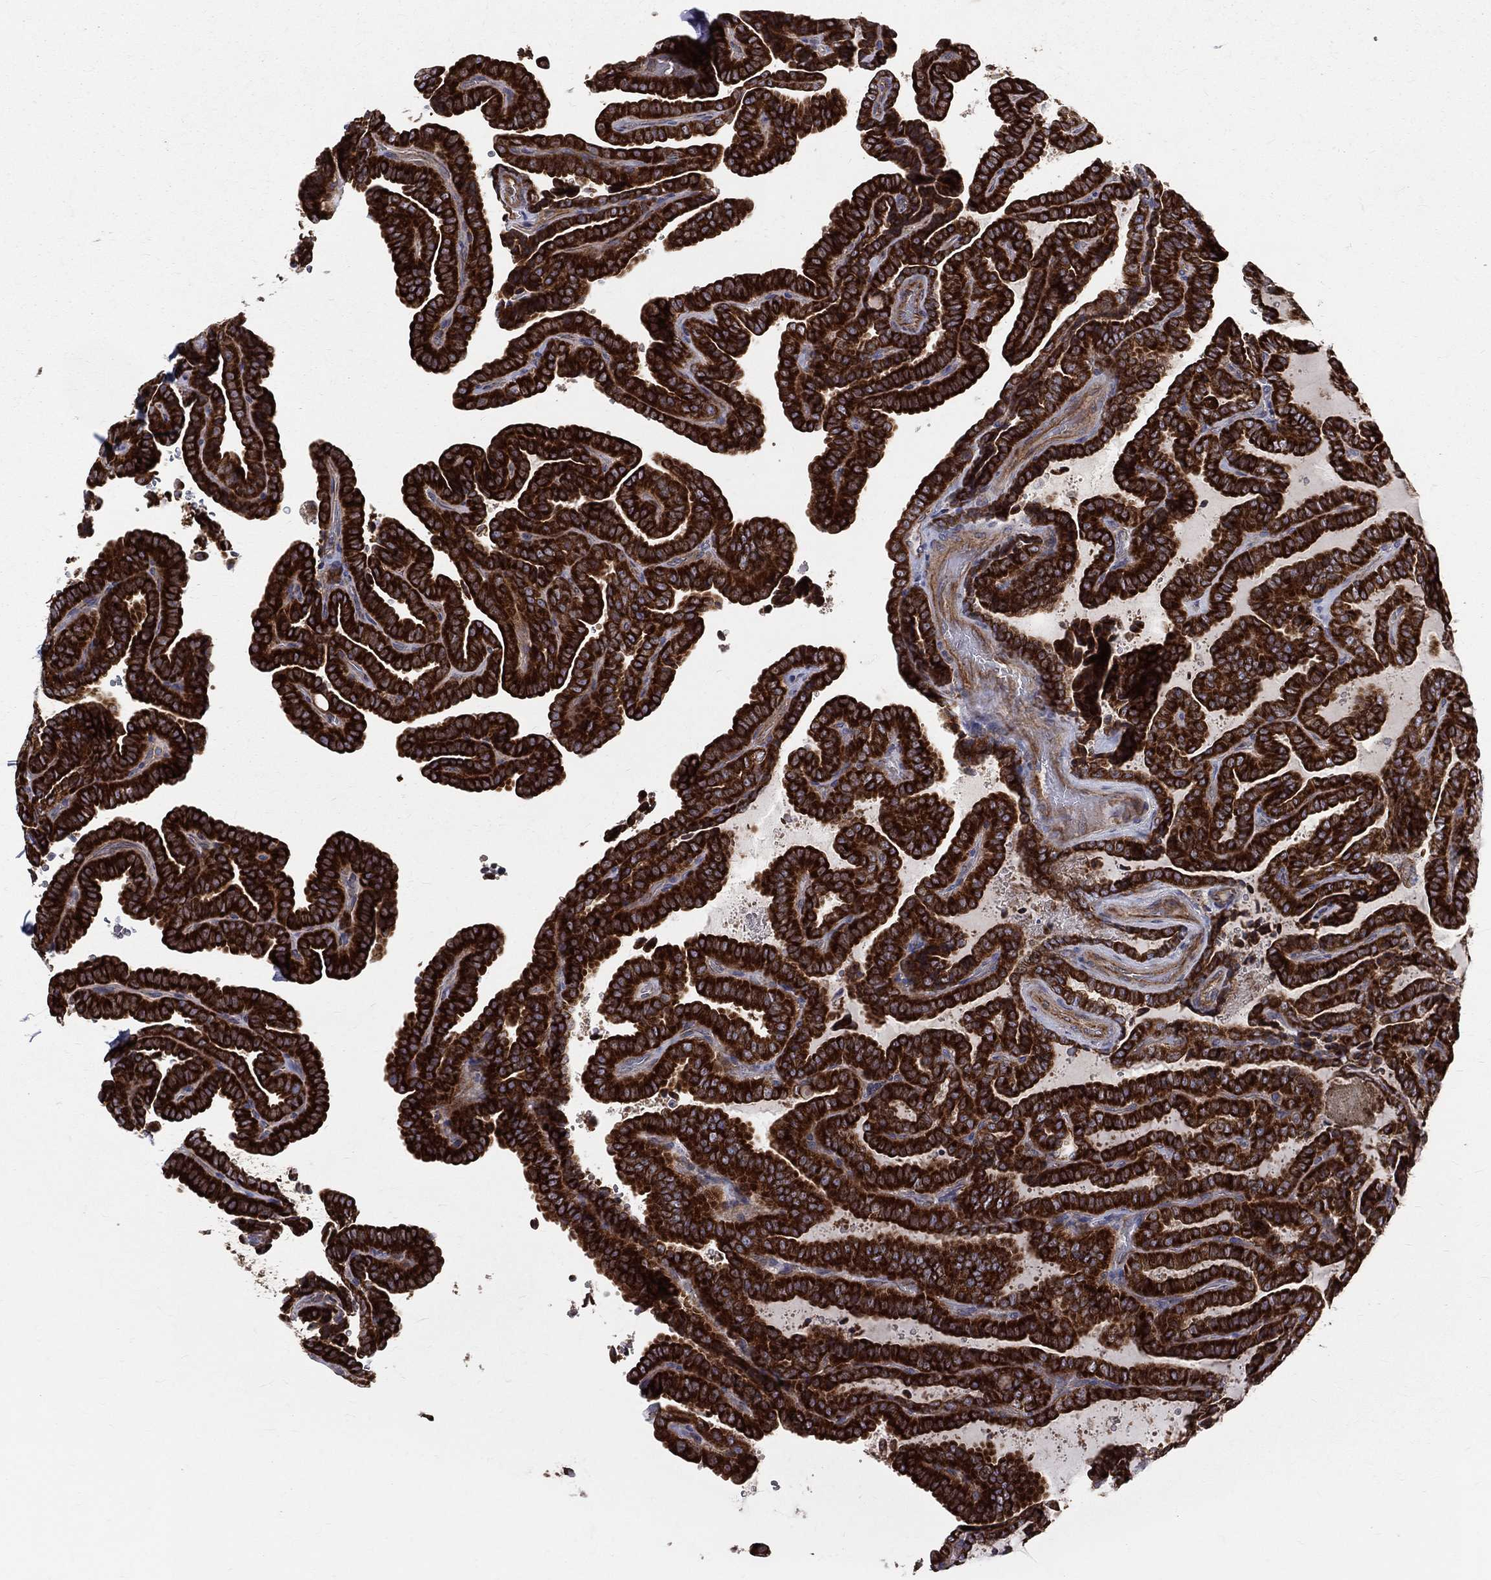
{"staining": {"intensity": "strong", "quantity": ">75%", "location": "cytoplasmic/membranous"}, "tissue": "thyroid cancer", "cell_type": "Tumor cells", "image_type": "cancer", "snomed": [{"axis": "morphology", "description": "Papillary adenocarcinoma, NOS"}, {"axis": "topography", "description": "Thyroid gland"}], "caption": "Strong cytoplasmic/membranous positivity for a protein is seen in approximately >75% of tumor cells of thyroid cancer using immunohistochemistry.", "gene": "MIX23", "patient": {"sex": "female", "age": 39}}